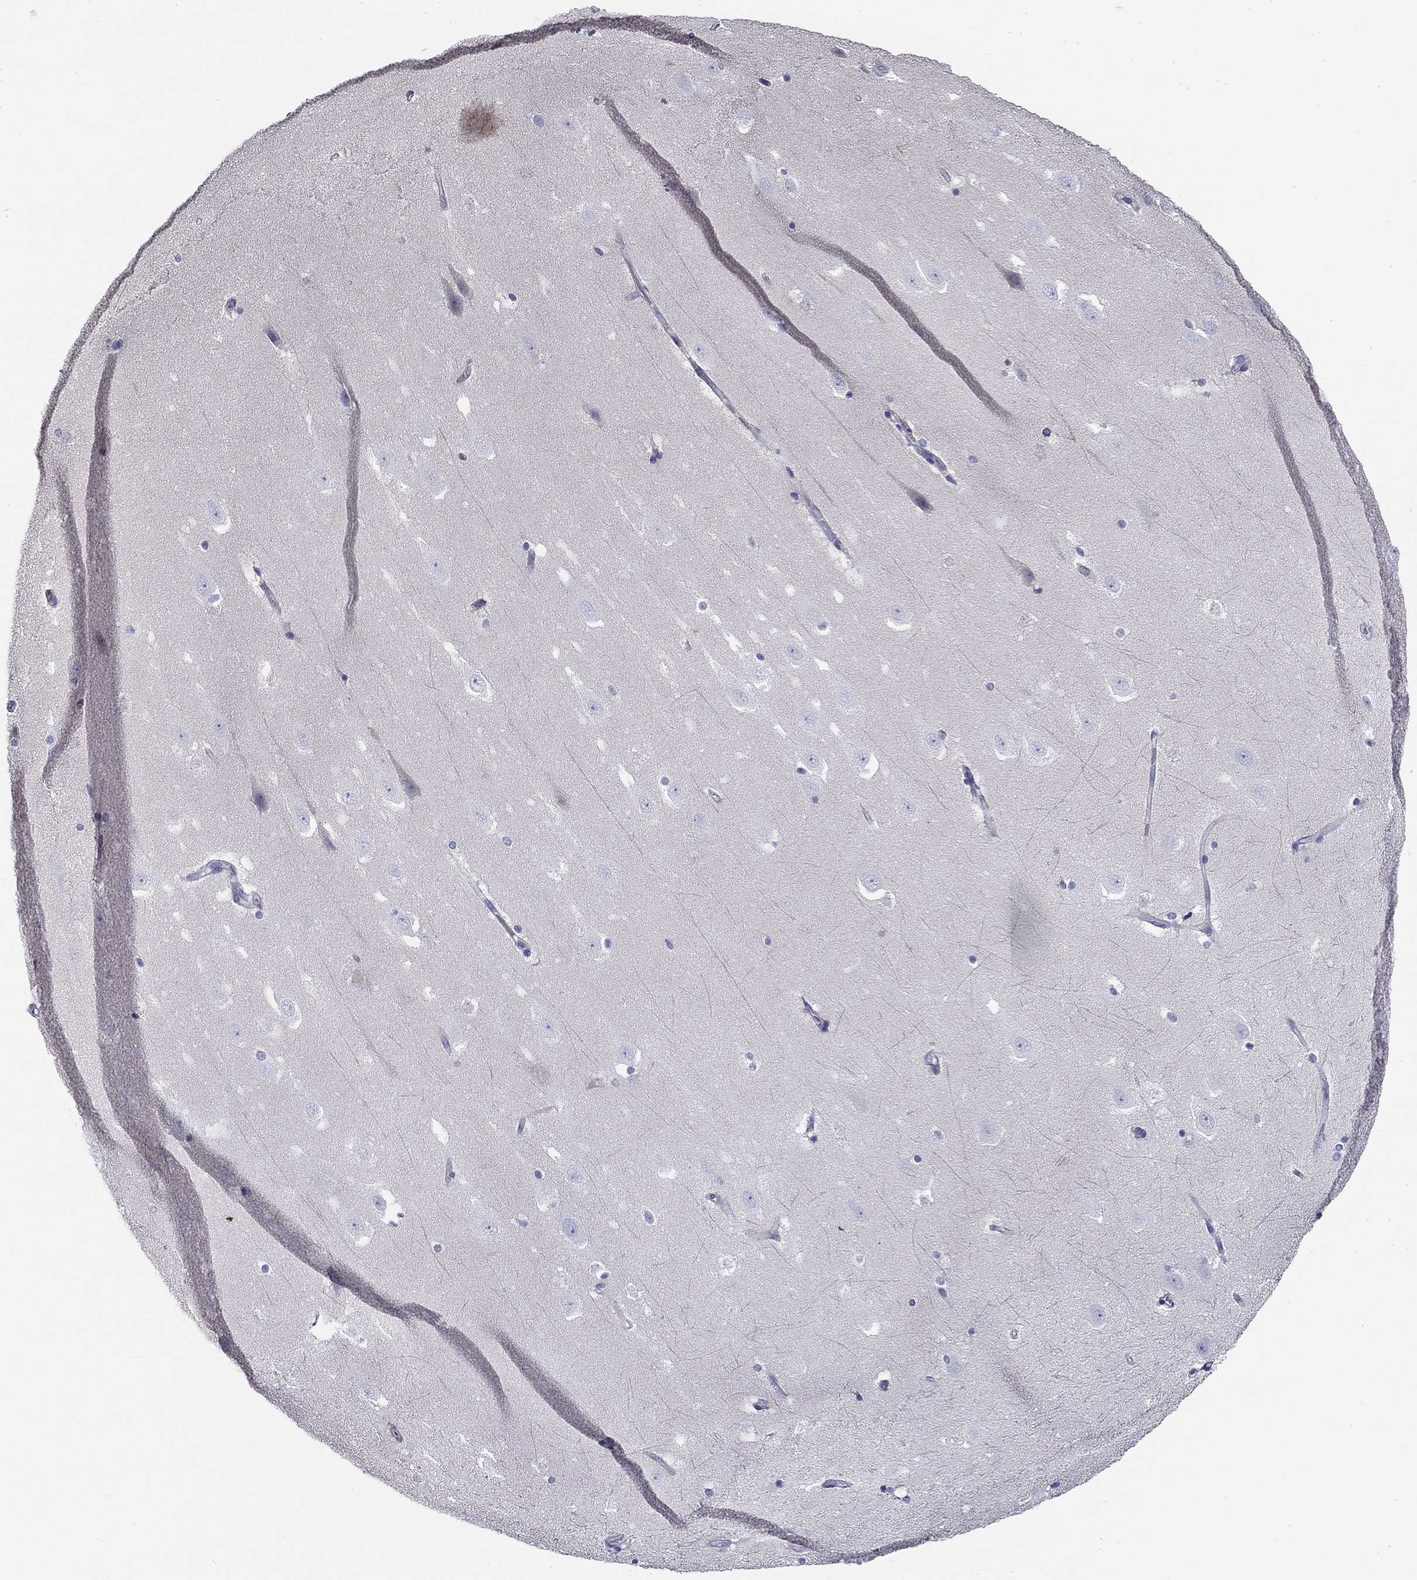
{"staining": {"intensity": "negative", "quantity": "none", "location": "none"}, "tissue": "hippocampus", "cell_type": "Glial cells", "image_type": "normal", "snomed": [{"axis": "morphology", "description": "Normal tissue, NOS"}, {"axis": "topography", "description": "Hippocampus"}], "caption": "IHC image of benign human hippocampus stained for a protein (brown), which shows no positivity in glial cells.", "gene": "CPLX4", "patient": {"sex": "male", "age": 49}}